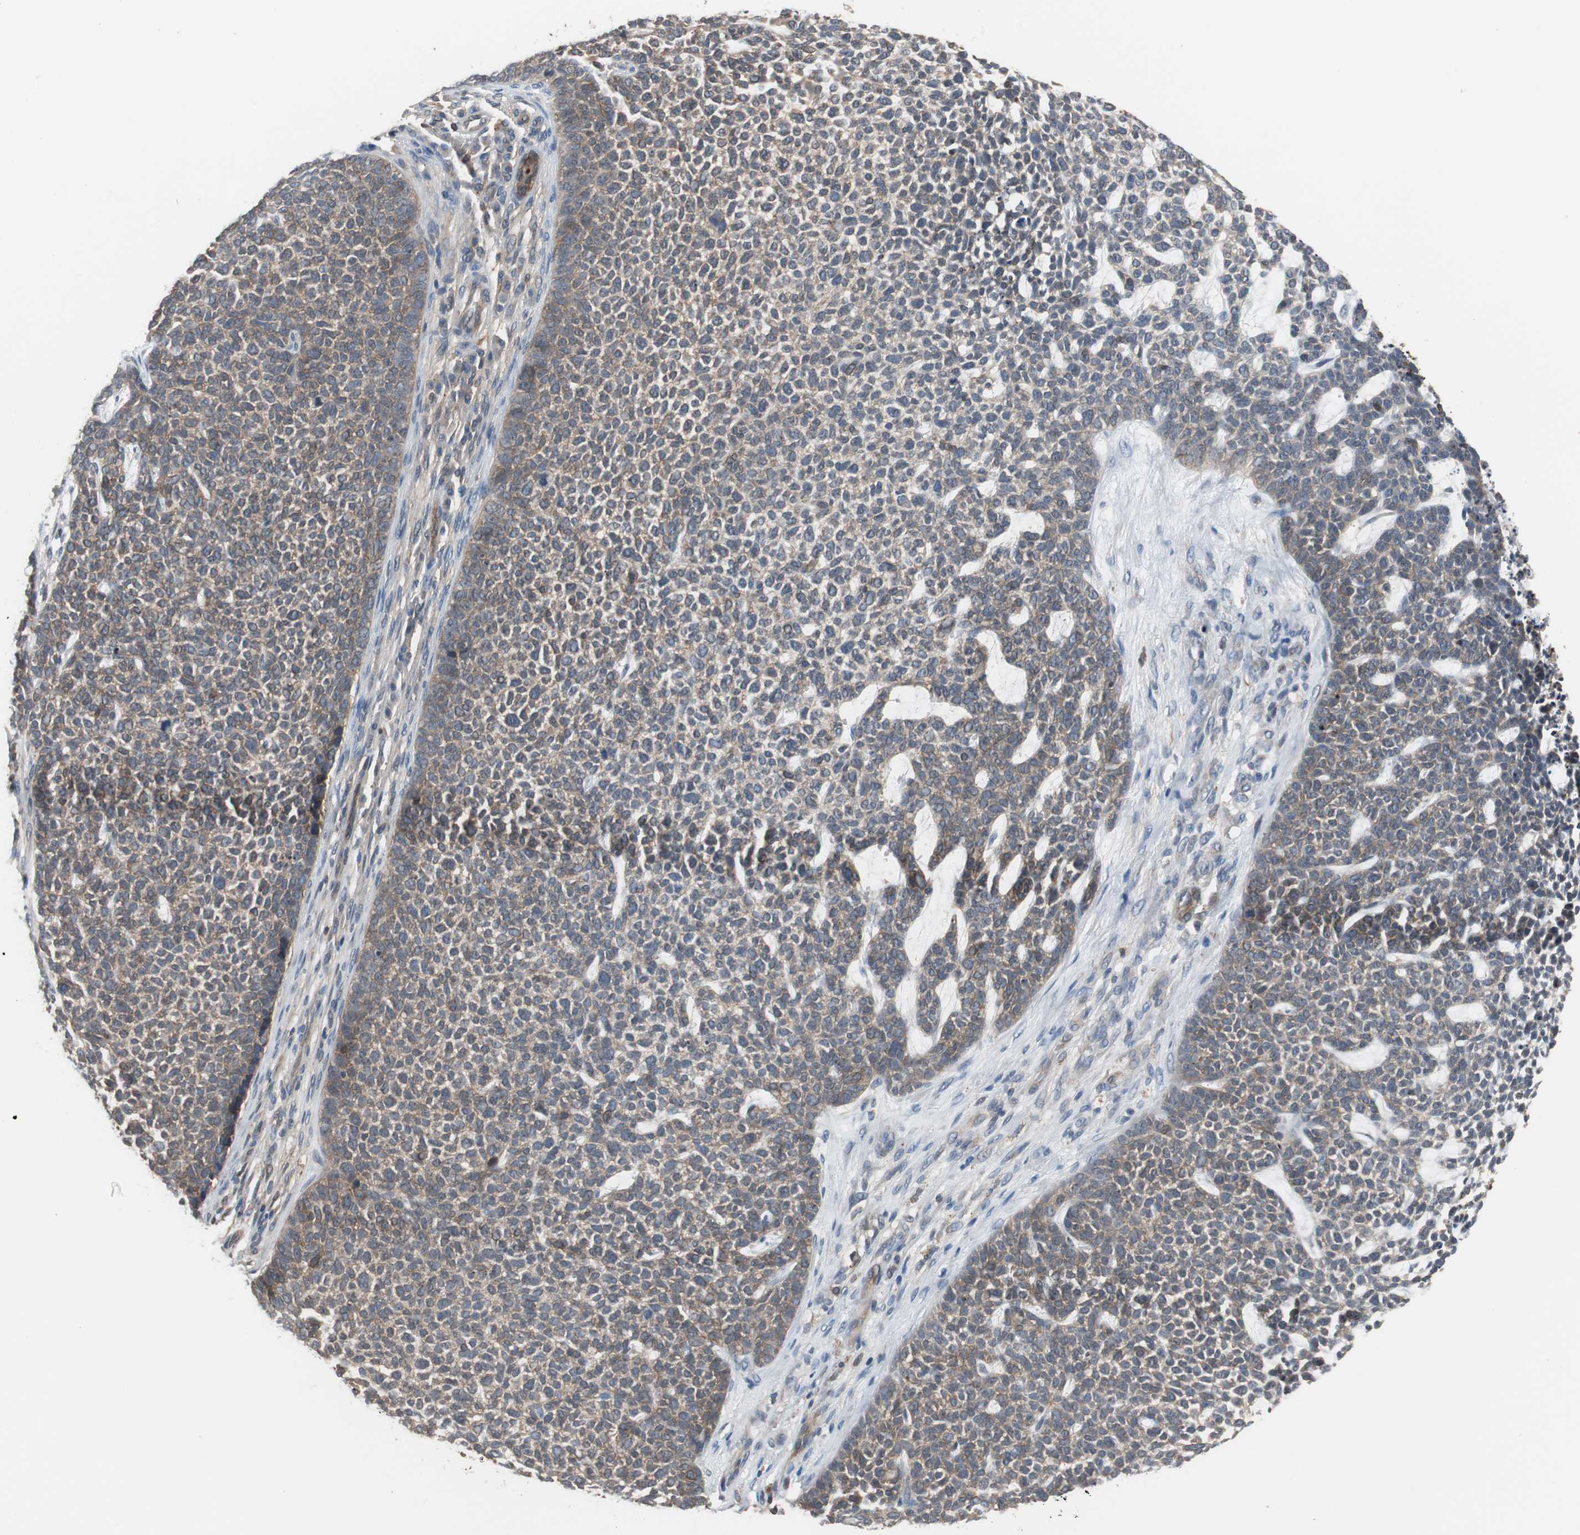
{"staining": {"intensity": "weak", "quantity": "25%-75%", "location": "cytoplasmic/membranous"}, "tissue": "skin cancer", "cell_type": "Tumor cells", "image_type": "cancer", "snomed": [{"axis": "morphology", "description": "Basal cell carcinoma"}, {"axis": "topography", "description": "Skin"}], "caption": "This photomicrograph displays immunohistochemistry staining of basal cell carcinoma (skin), with low weak cytoplasmic/membranous staining in approximately 25%-75% of tumor cells.", "gene": "ANXA4", "patient": {"sex": "female", "age": 84}}